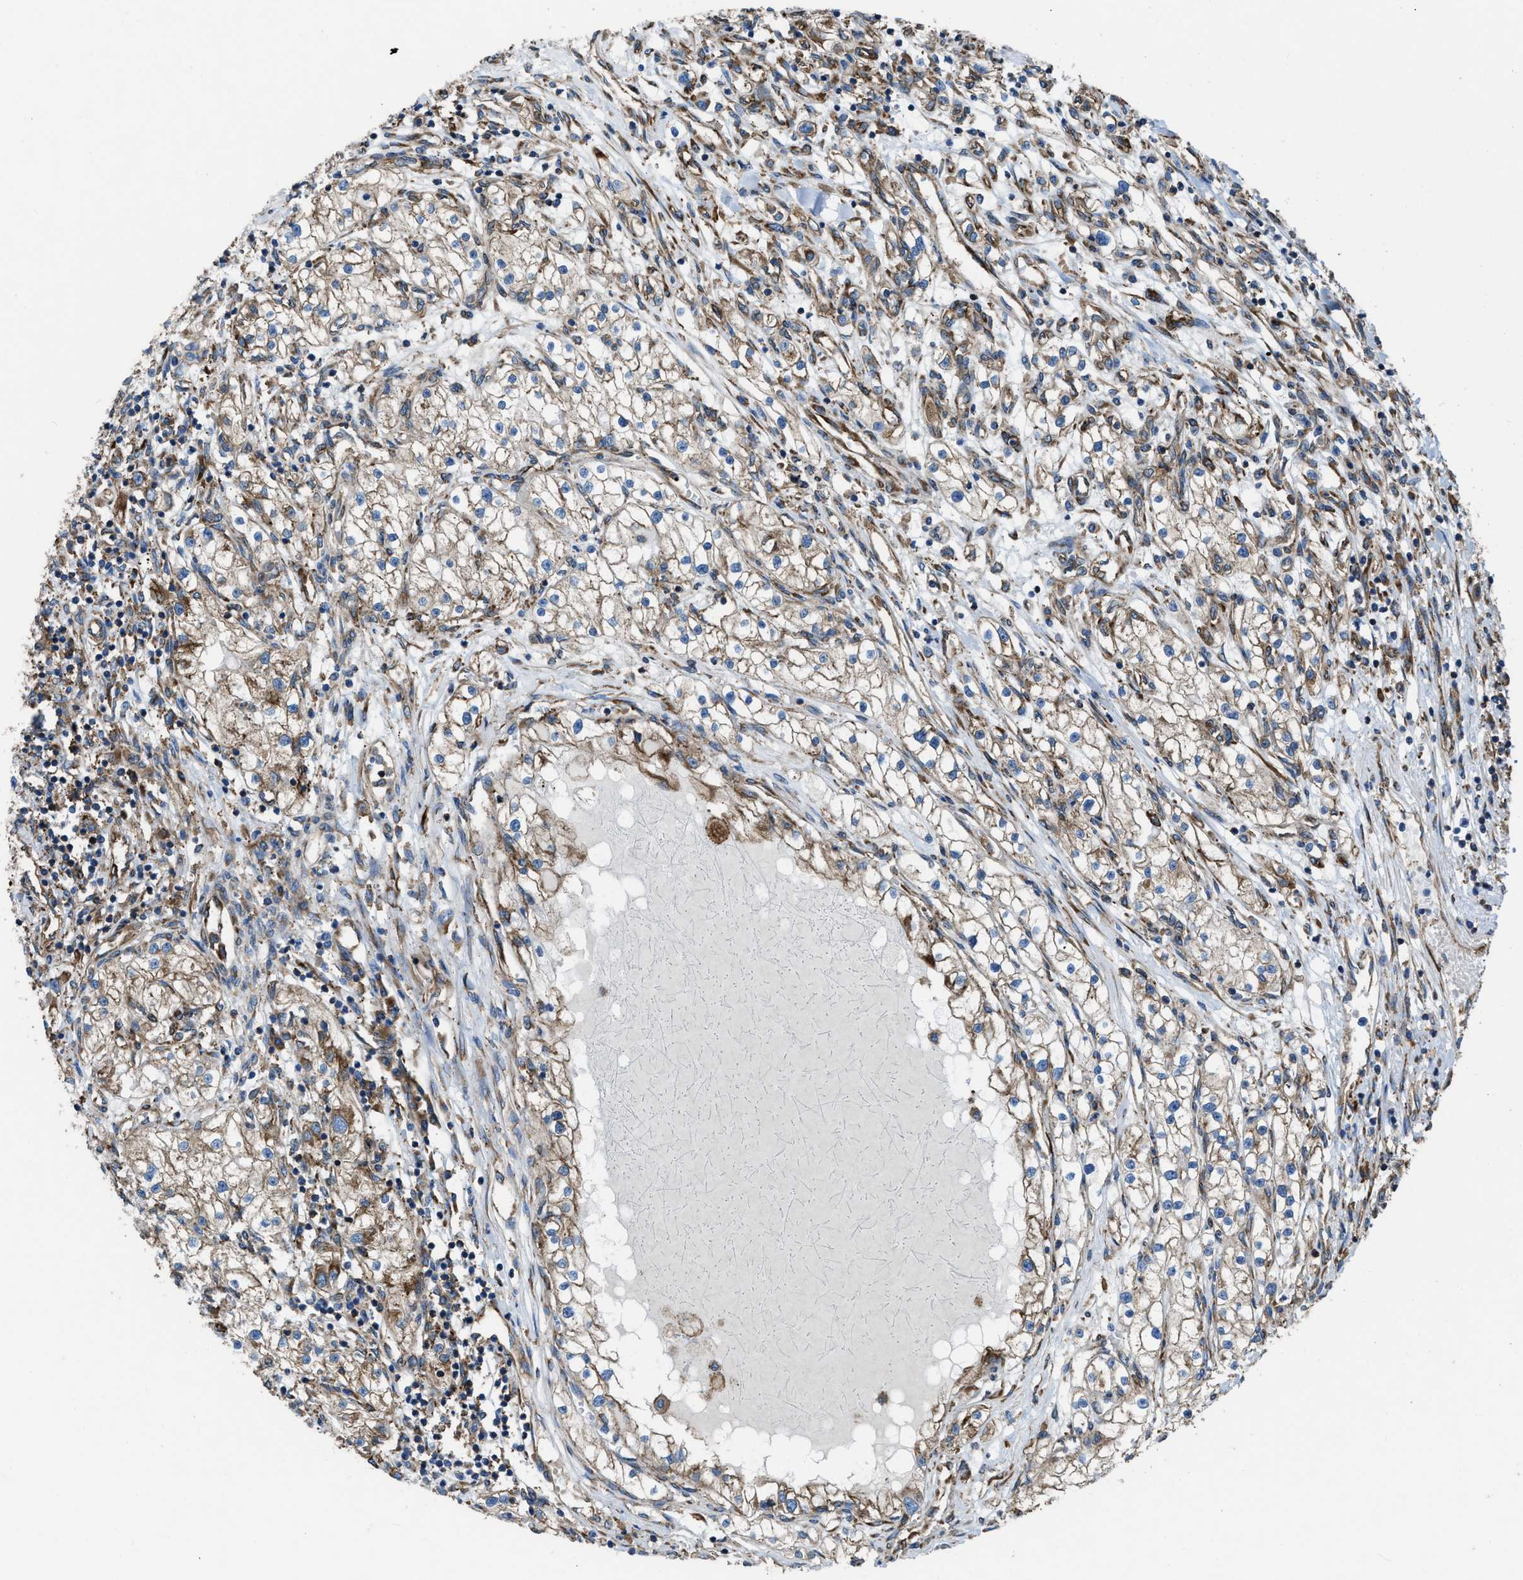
{"staining": {"intensity": "moderate", "quantity": ">75%", "location": "cytoplasmic/membranous"}, "tissue": "renal cancer", "cell_type": "Tumor cells", "image_type": "cancer", "snomed": [{"axis": "morphology", "description": "Adenocarcinoma, NOS"}, {"axis": "topography", "description": "Kidney"}], "caption": "Immunohistochemical staining of renal cancer demonstrates medium levels of moderate cytoplasmic/membranous expression in about >75% of tumor cells. The staining was performed using DAB, with brown indicating positive protein expression. Nuclei are stained blue with hematoxylin.", "gene": "CAPRIN1", "patient": {"sex": "male", "age": 68}}